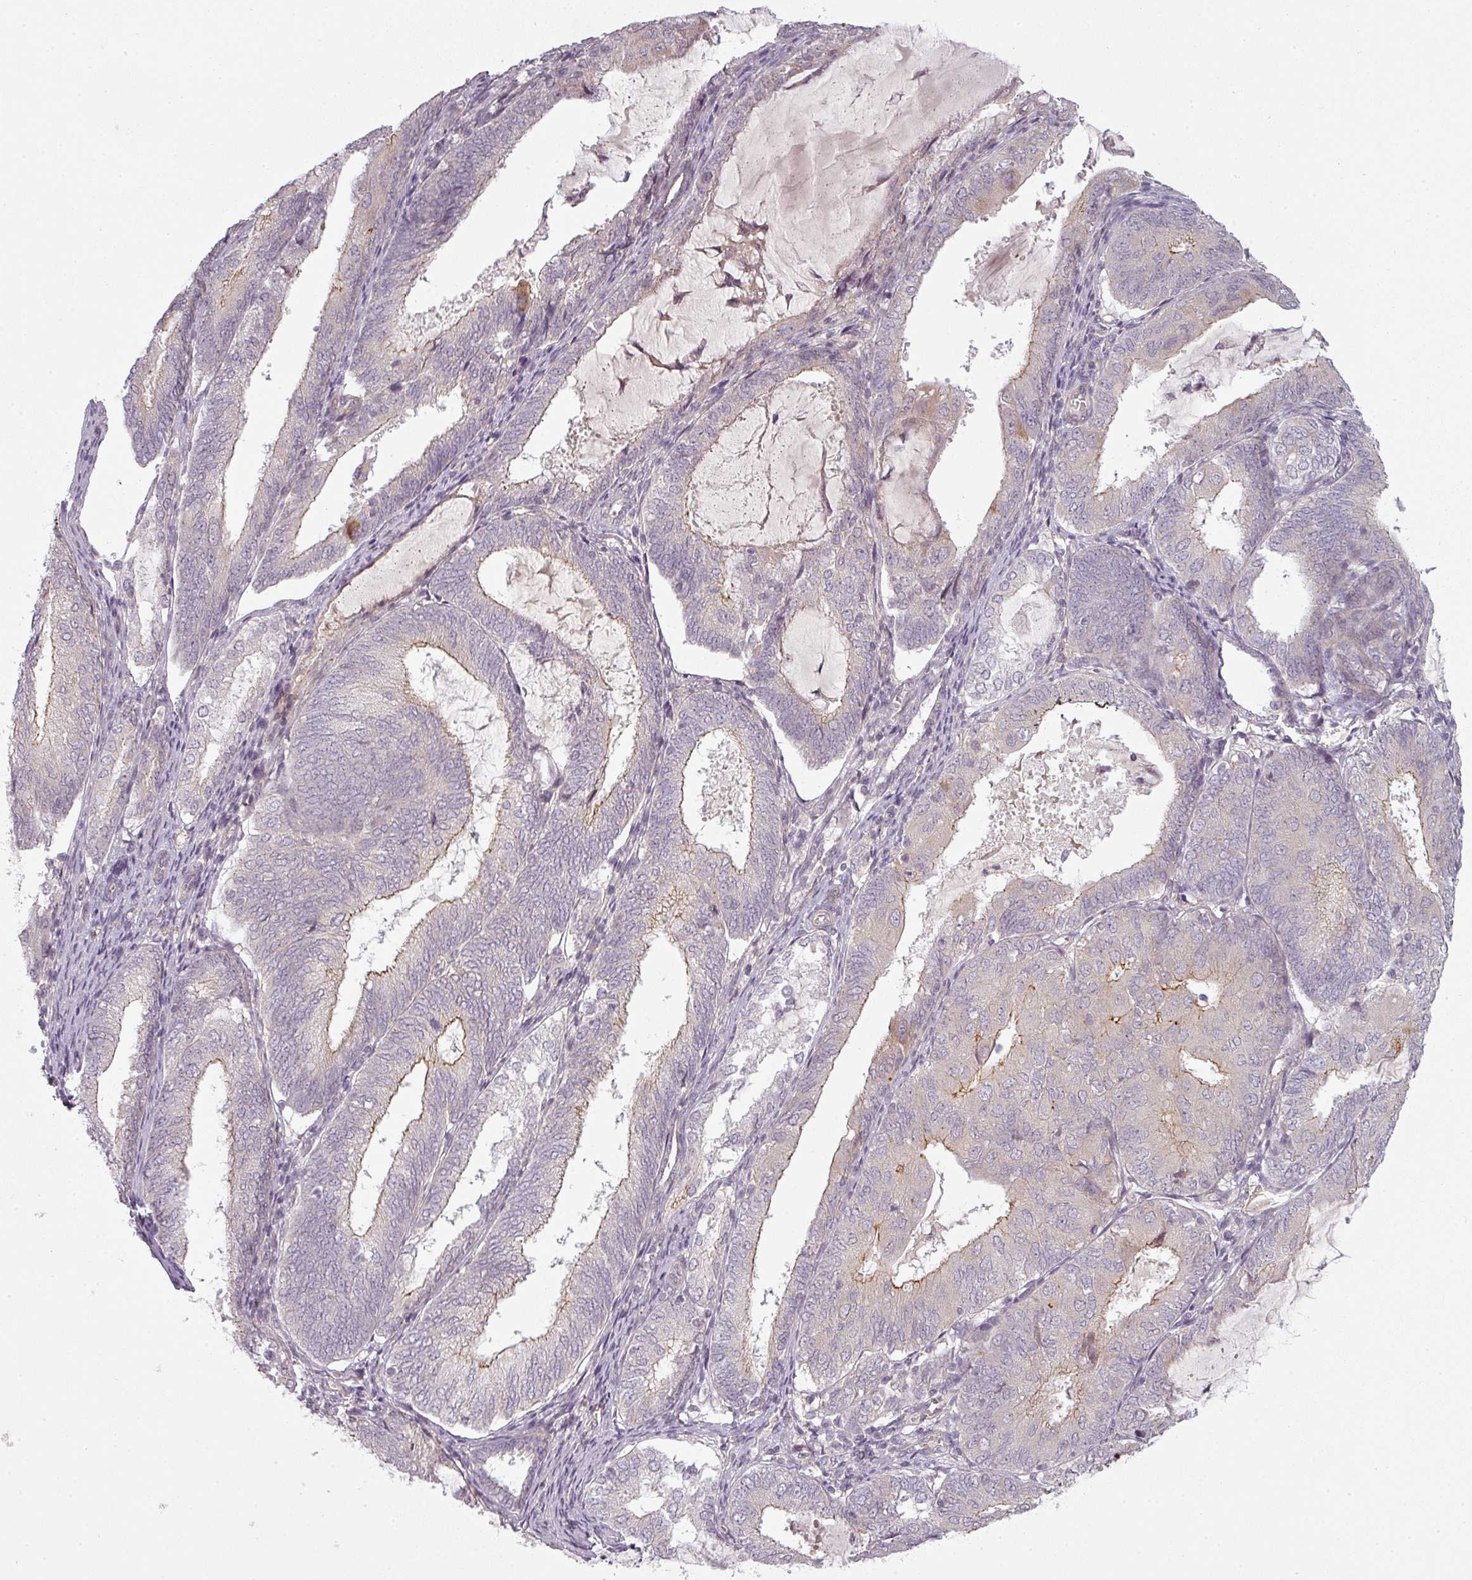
{"staining": {"intensity": "weak", "quantity": "25%-75%", "location": "cytoplasmic/membranous"}, "tissue": "endometrial cancer", "cell_type": "Tumor cells", "image_type": "cancer", "snomed": [{"axis": "morphology", "description": "Adenocarcinoma, NOS"}, {"axis": "topography", "description": "Endometrium"}], "caption": "Immunohistochemistry micrograph of human endometrial cancer stained for a protein (brown), which demonstrates low levels of weak cytoplasmic/membranous positivity in approximately 25%-75% of tumor cells.", "gene": "SLC16A9", "patient": {"sex": "female", "age": 81}}